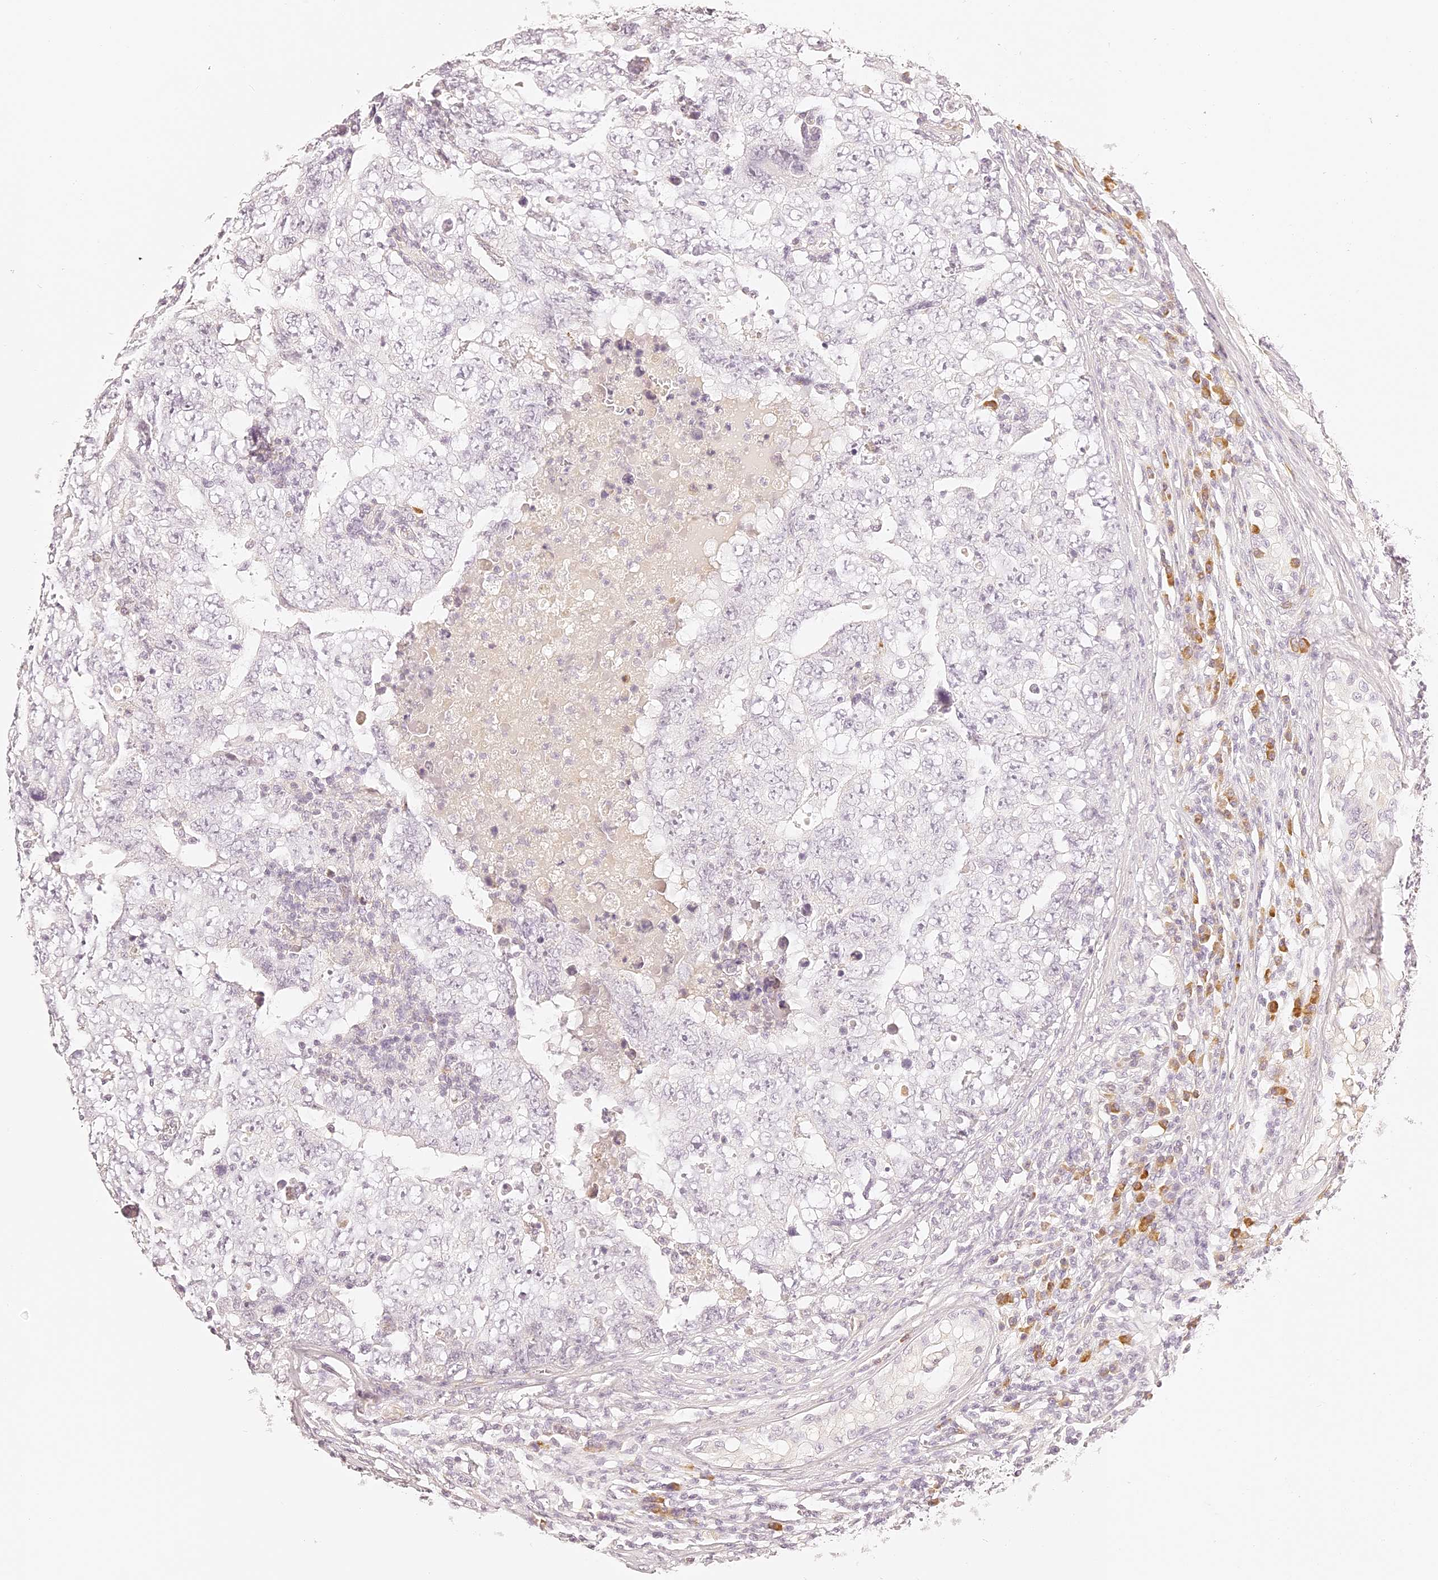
{"staining": {"intensity": "negative", "quantity": "none", "location": "none"}, "tissue": "testis cancer", "cell_type": "Tumor cells", "image_type": "cancer", "snomed": [{"axis": "morphology", "description": "Carcinoma, Embryonal, NOS"}, {"axis": "topography", "description": "Testis"}], "caption": "Protein analysis of testis embryonal carcinoma demonstrates no significant expression in tumor cells.", "gene": "TRIM45", "patient": {"sex": "male", "age": 26}}